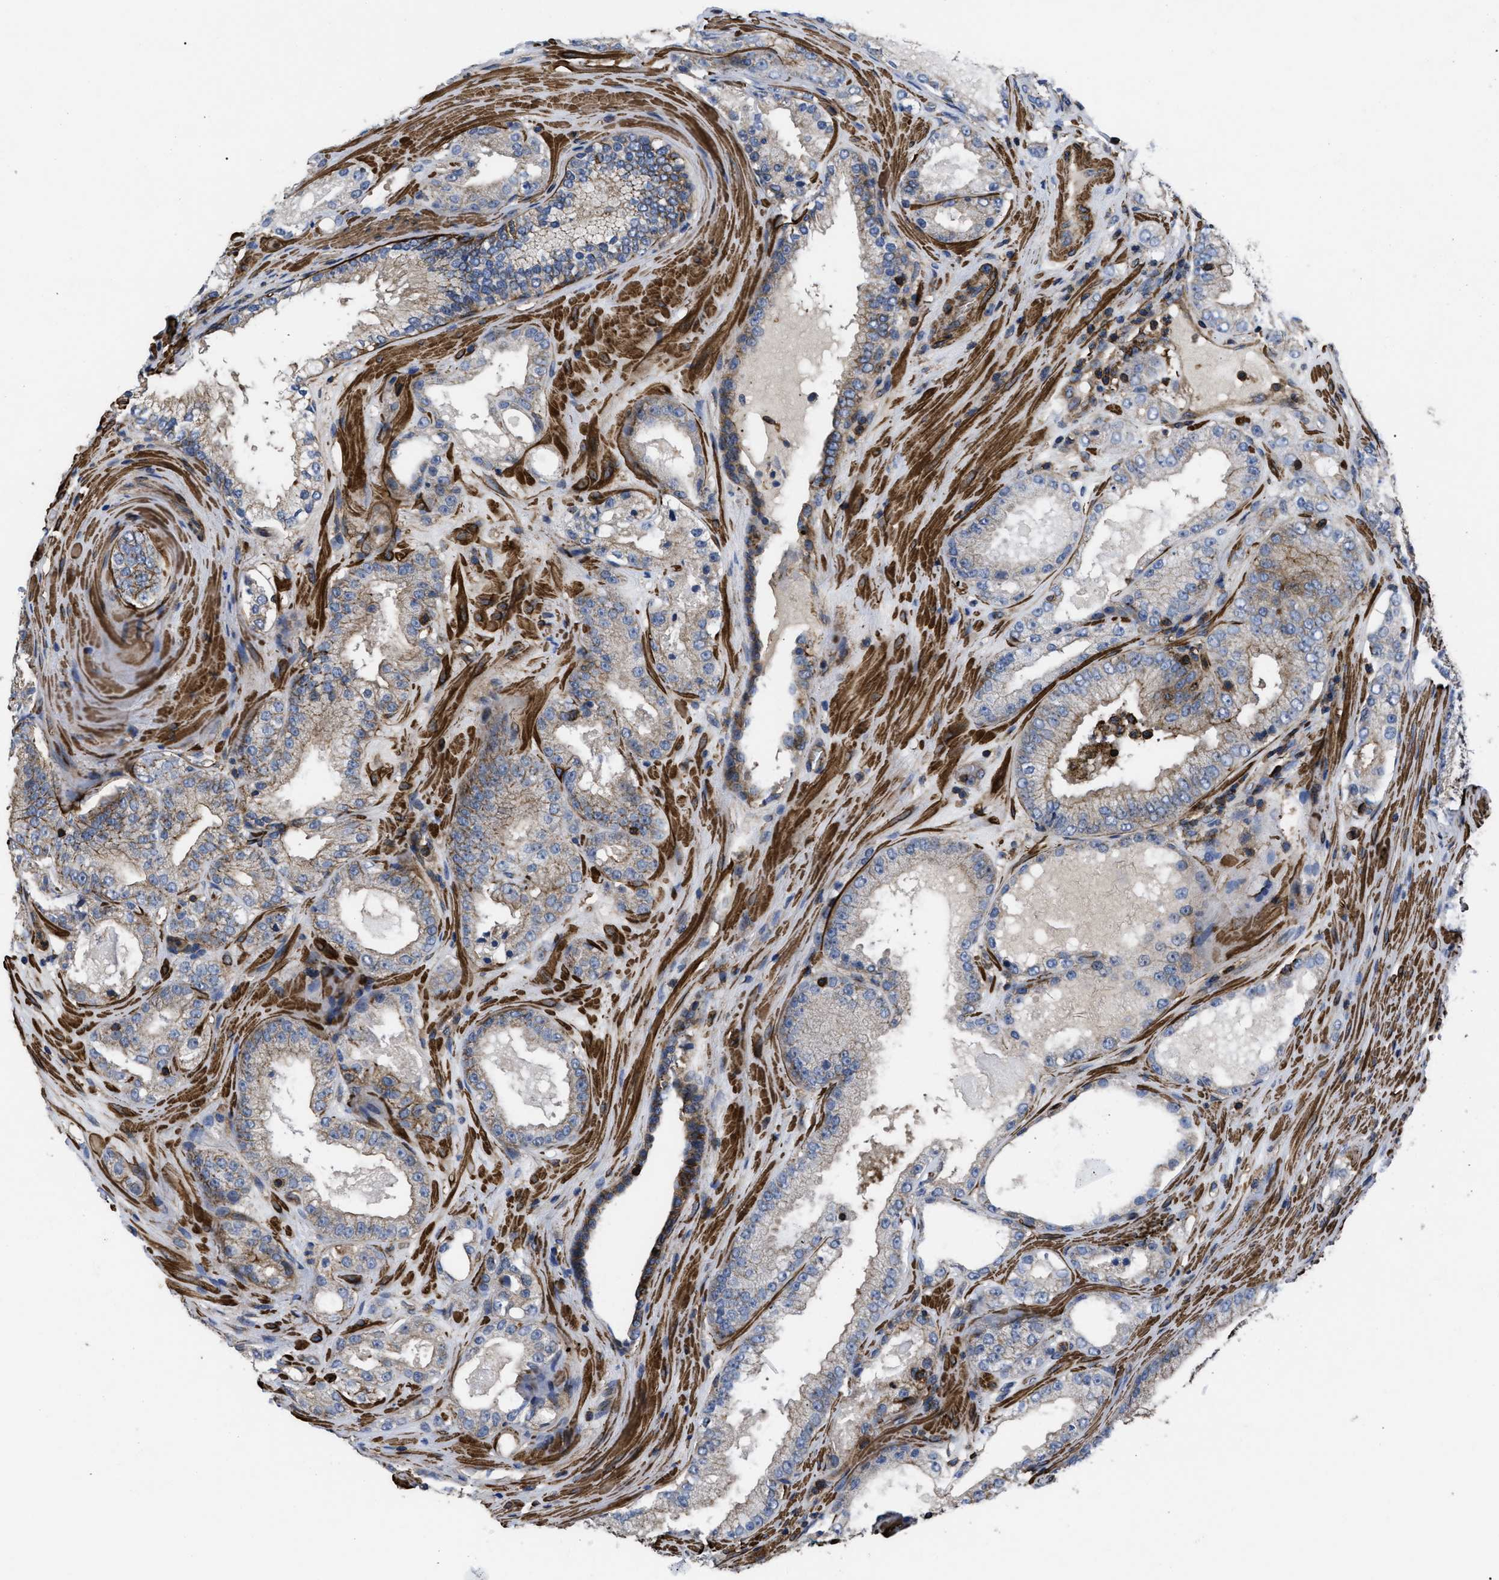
{"staining": {"intensity": "weak", "quantity": "<25%", "location": "cytoplasmic/membranous"}, "tissue": "prostate cancer", "cell_type": "Tumor cells", "image_type": "cancer", "snomed": [{"axis": "morphology", "description": "Adenocarcinoma, High grade"}, {"axis": "topography", "description": "Prostate"}], "caption": "Prostate cancer (high-grade adenocarcinoma) was stained to show a protein in brown. There is no significant expression in tumor cells.", "gene": "SCUBE2", "patient": {"sex": "male", "age": 65}}